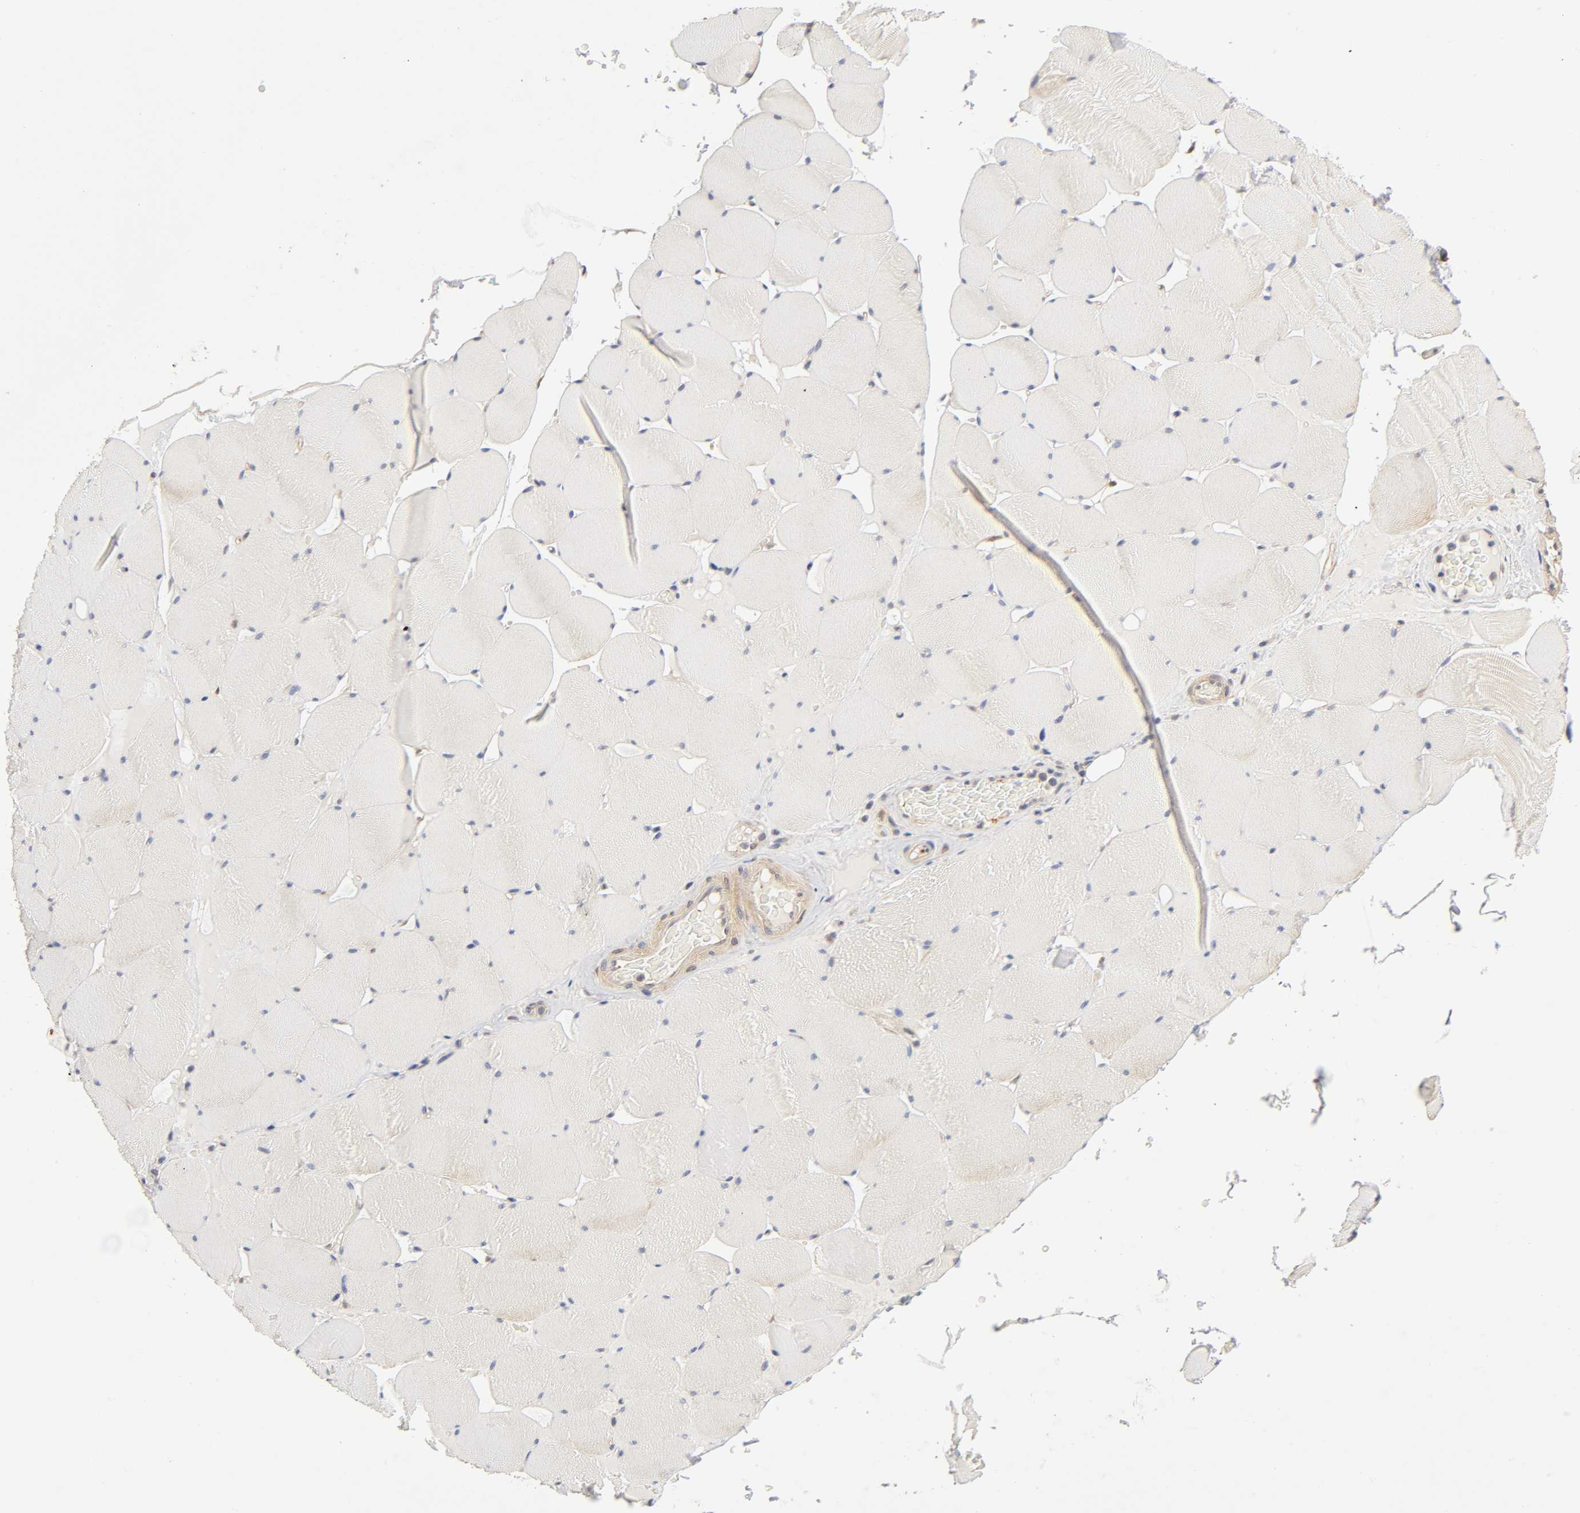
{"staining": {"intensity": "negative", "quantity": "none", "location": "none"}, "tissue": "skeletal muscle", "cell_type": "Myocytes", "image_type": "normal", "snomed": [{"axis": "morphology", "description": "Normal tissue, NOS"}, {"axis": "topography", "description": "Skeletal muscle"}], "caption": "Immunohistochemical staining of unremarkable skeletal muscle reveals no significant expression in myocytes. The staining was performed using DAB to visualize the protein expression in brown, while the nuclei were stained in blue with hematoxylin (Magnification: 20x).", "gene": "PDE5A", "patient": {"sex": "male", "age": 62}}